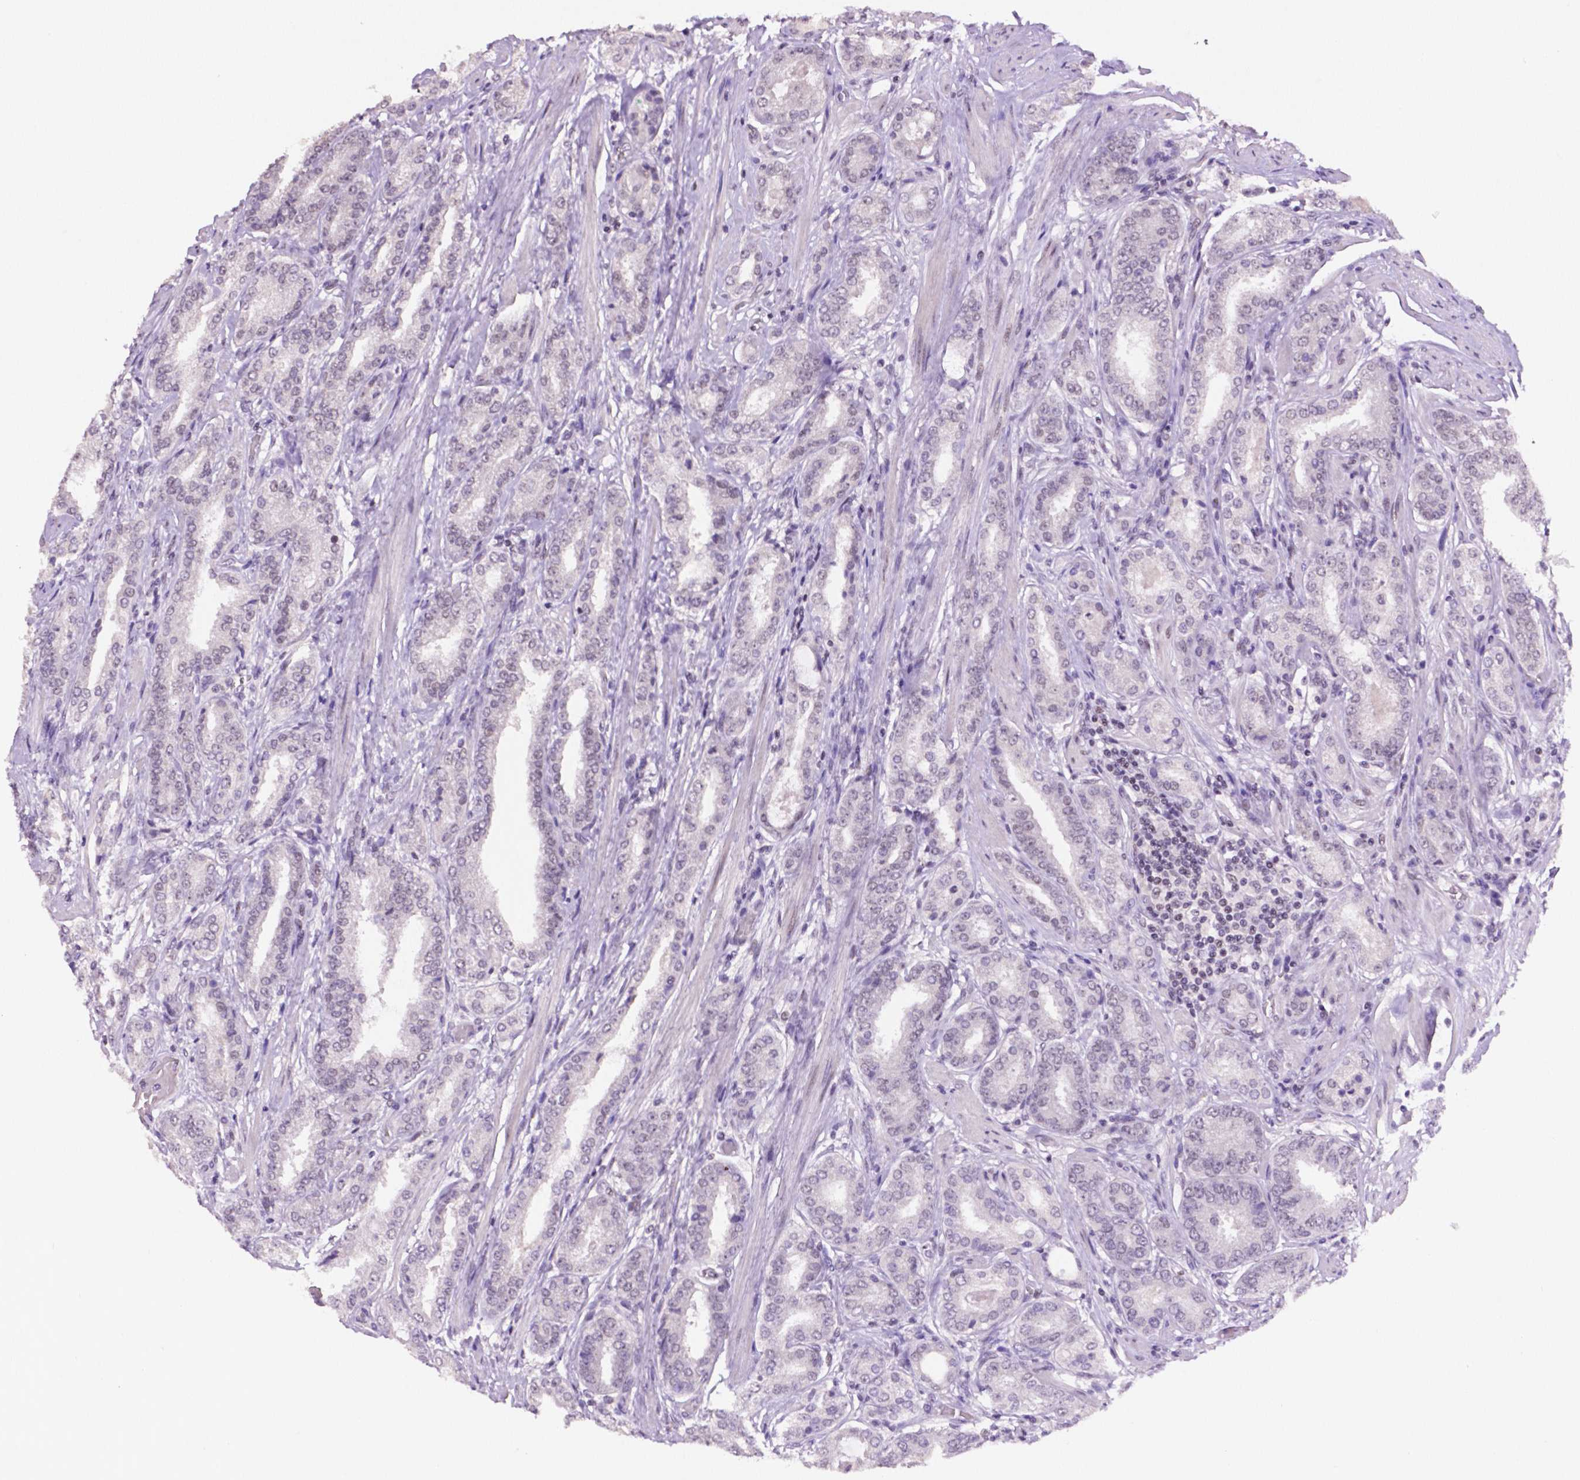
{"staining": {"intensity": "negative", "quantity": "none", "location": "none"}, "tissue": "prostate cancer", "cell_type": "Tumor cells", "image_type": "cancer", "snomed": [{"axis": "morphology", "description": "Adenocarcinoma, High grade"}, {"axis": "topography", "description": "Prostate"}], "caption": "High power microscopy photomicrograph of an IHC micrograph of prostate cancer (high-grade adenocarcinoma), revealing no significant expression in tumor cells.", "gene": "NCOR1", "patient": {"sex": "male", "age": 63}}